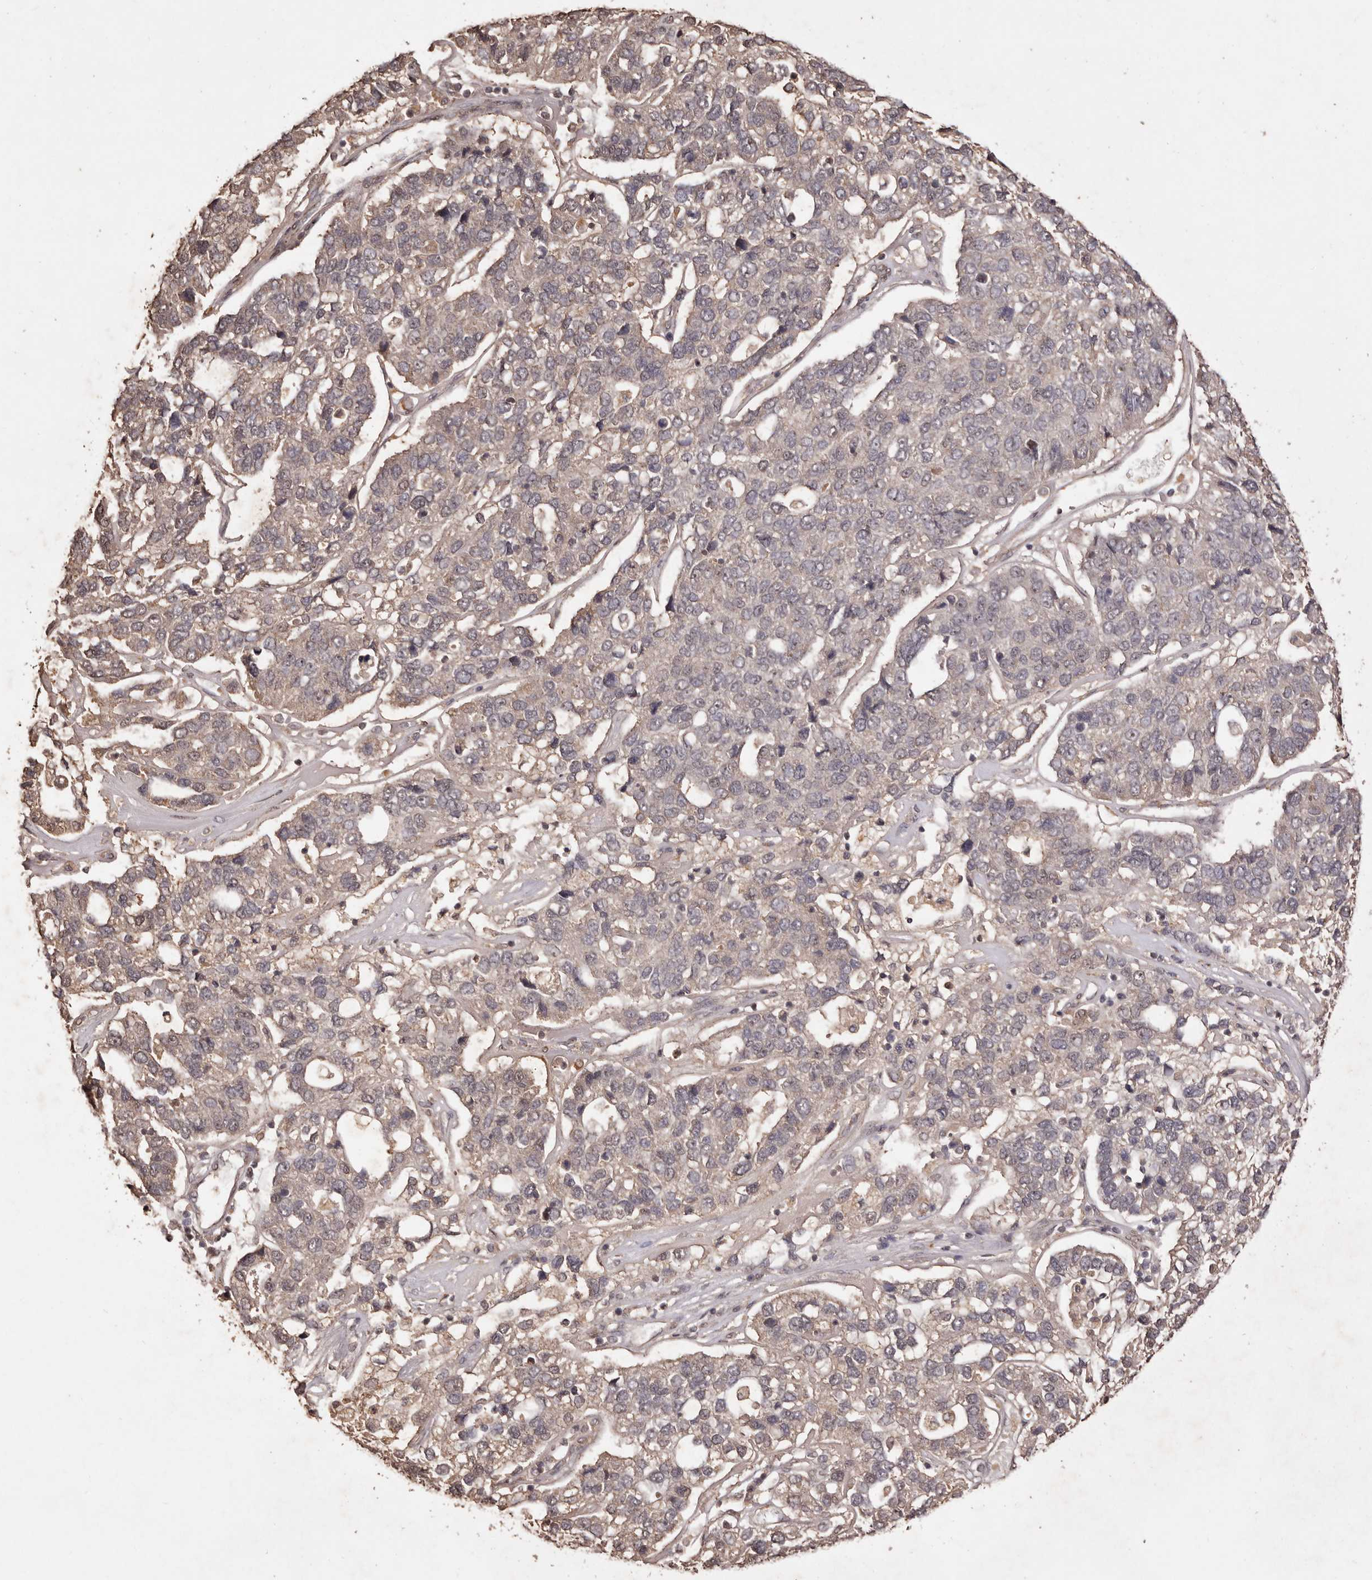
{"staining": {"intensity": "moderate", "quantity": ">75%", "location": "cytoplasmic/membranous"}, "tissue": "pancreatic cancer", "cell_type": "Tumor cells", "image_type": "cancer", "snomed": [{"axis": "morphology", "description": "Adenocarcinoma, NOS"}, {"axis": "topography", "description": "Pancreas"}], "caption": "The immunohistochemical stain labels moderate cytoplasmic/membranous expression in tumor cells of pancreatic cancer (adenocarcinoma) tissue.", "gene": "NOTCH1", "patient": {"sex": "female", "age": 61}}